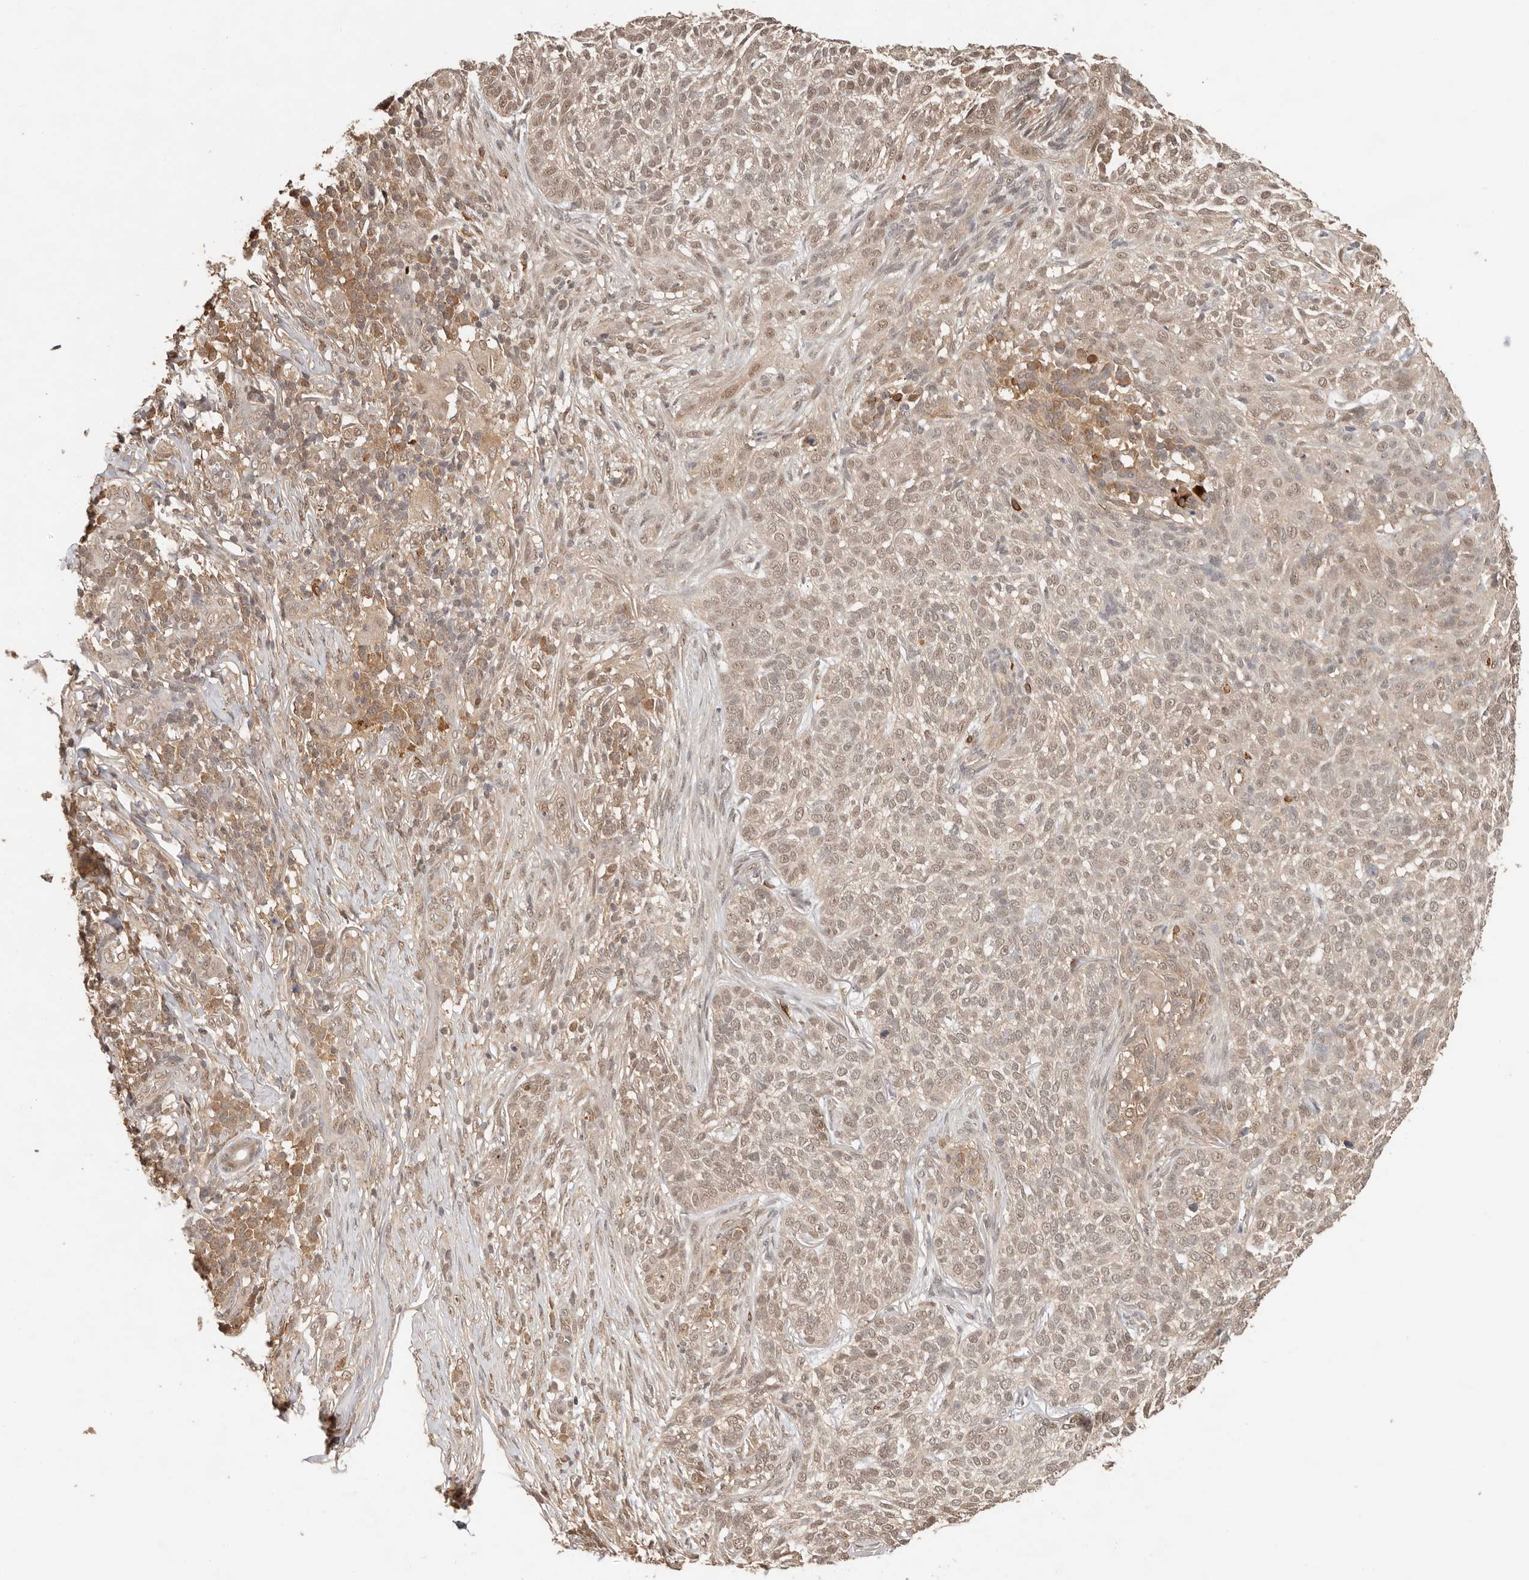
{"staining": {"intensity": "moderate", "quantity": ">75%", "location": "nuclear"}, "tissue": "skin cancer", "cell_type": "Tumor cells", "image_type": "cancer", "snomed": [{"axis": "morphology", "description": "Basal cell carcinoma"}, {"axis": "topography", "description": "Skin"}], "caption": "Human skin cancer (basal cell carcinoma) stained for a protein (brown) shows moderate nuclear positive positivity in approximately >75% of tumor cells.", "gene": "PSMA5", "patient": {"sex": "female", "age": 64}}